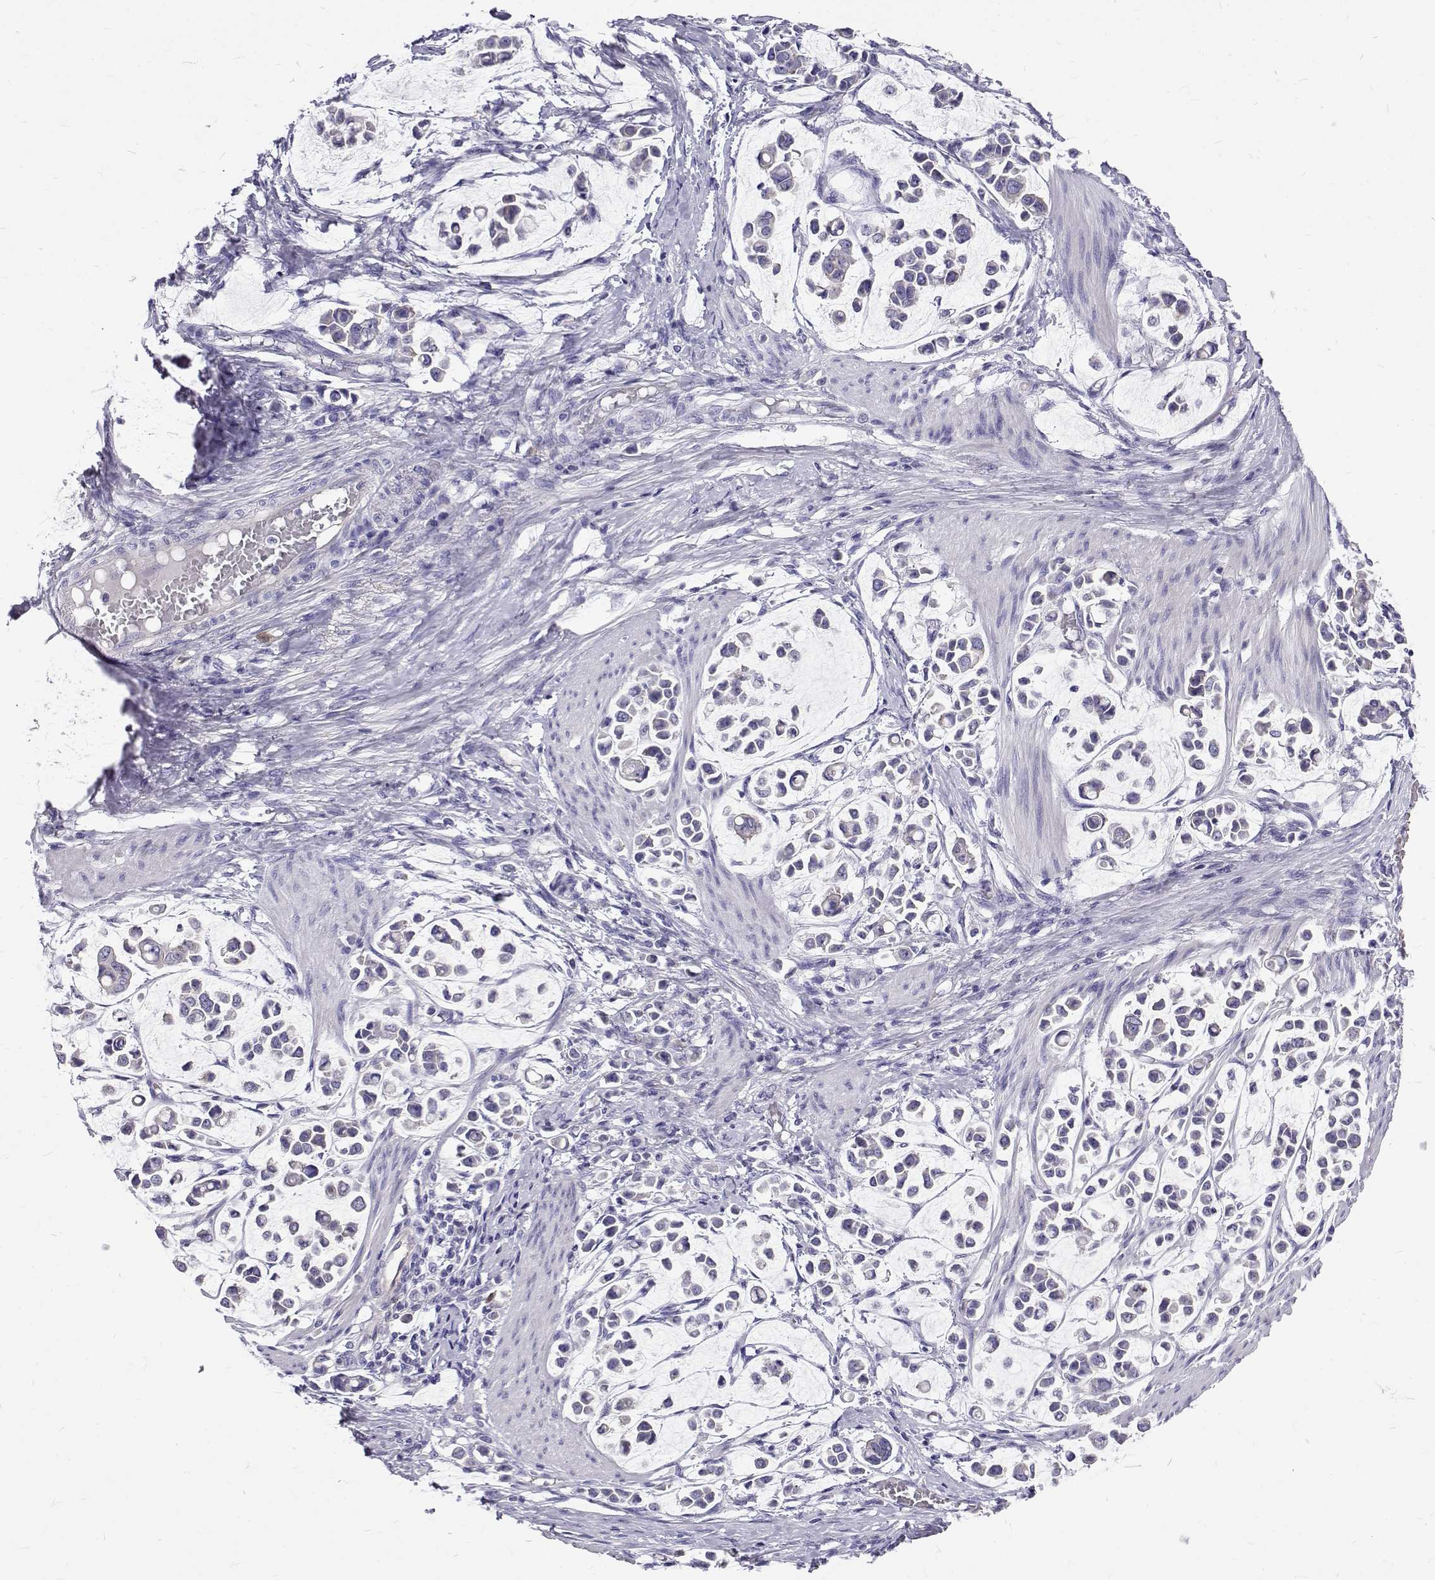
{"staining": {"intensity": "negative", "quantity": "none", "location": "none"}, "tissue": "stomach cancer", "cell_type": "Tumor cells", "image_type": "cancer", "snomed": [{"axis": "morphology", "description": "Adenocarcinoma, NOS"}, {"axis": "topography", "description": "Stomach"}], "caption": "Tumor cells are negative for protein expression in human stomach cancer.", "gene": "IGSF1", "patient": {"sex": "male", "age": 82}}